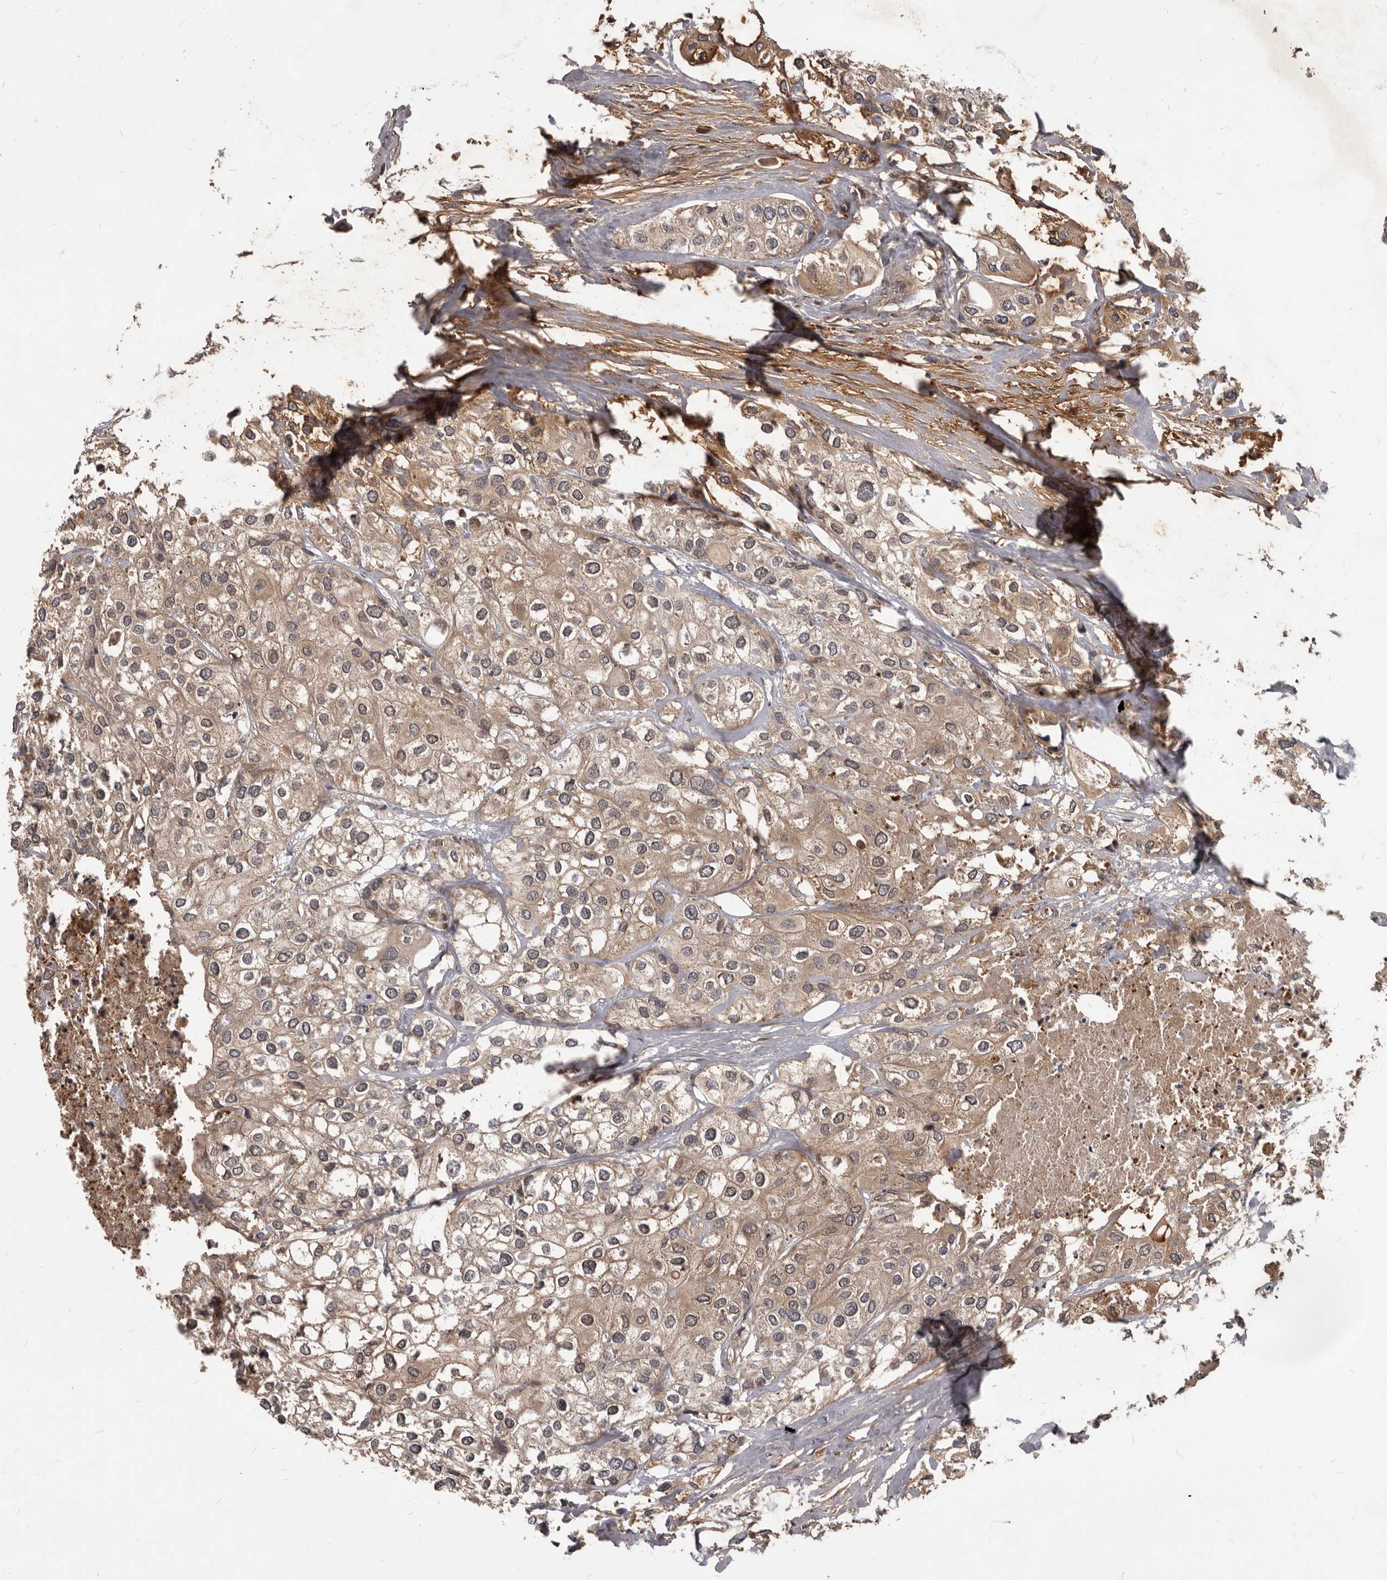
{"staining": {"intensity": "moderate", "quantity": "25%-75%", "location": "cytoplasmic/membranous"}, "tissue": "urothelial cancer", "cell_type": "Tumor cells", "image_type": "cancer", "snomed": [{"axis": "morphology", "description": "Urothelial carcinoma, High grade"}, {"axis": "topography", "description": "Urinary bladder"}], "caption": "IHC micrograph of urothelial cancer stained for a protein (brown), which exhibits medium levels of moderate cytoplasmic/membranous staining in approximately 25%-75% of tumor cells.", "gene": "GABPB2", "patient": {"sex": "male", "age": 64}}